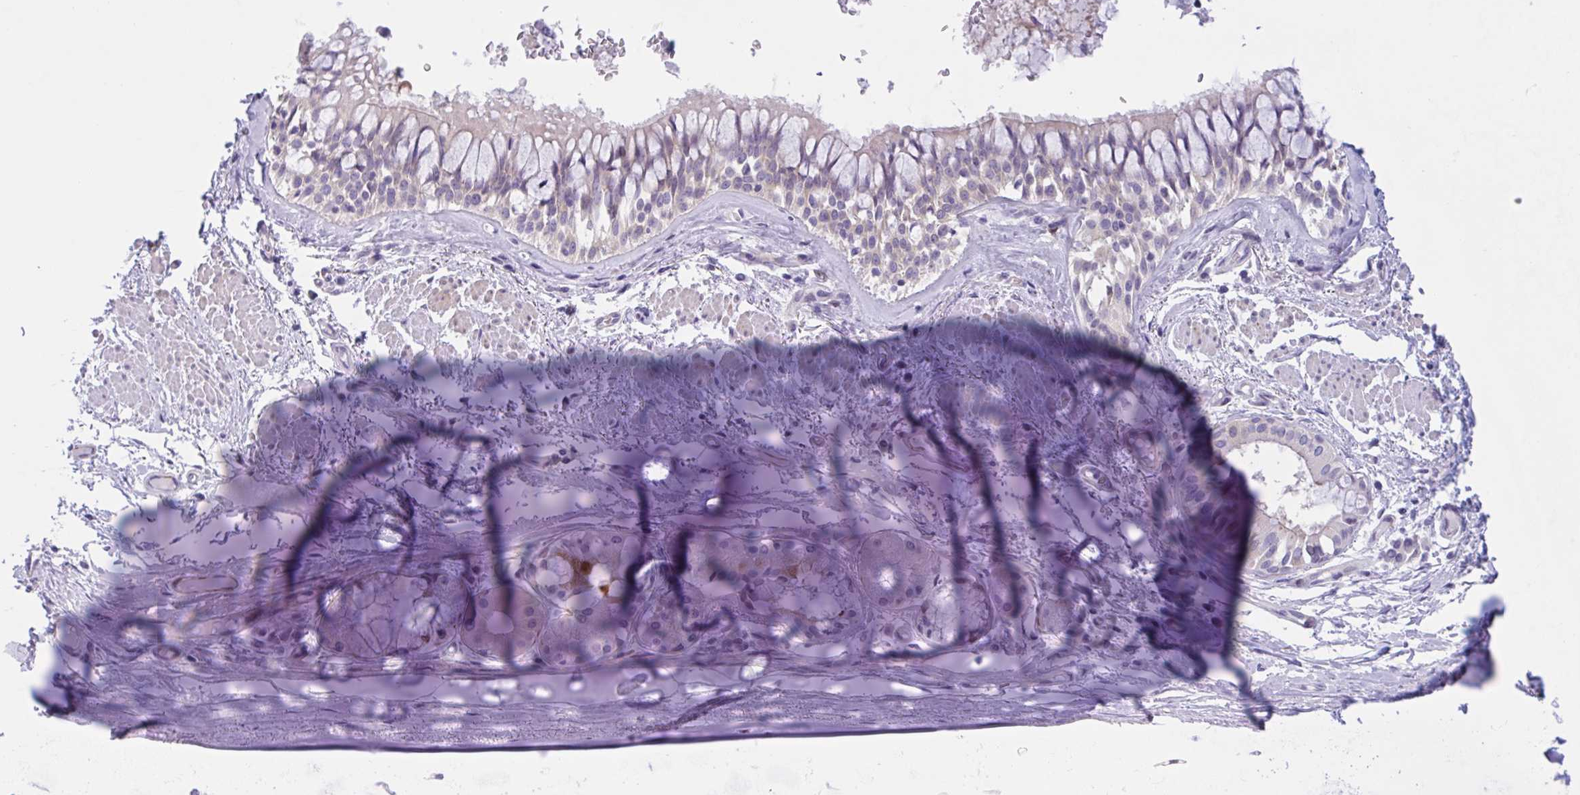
{"staining": {"intensity": "weak", "quantity": "<25%", "location": "cytoplasmic/membranous"}, "tissue": "soft tissue", "cell_type": "Chondrocytes", "image_type": "normal", "snomed": [{"axis": "morphology", "description": "Normal tissue, NOS"}, {"axis": "topography", "description": "Cartilage tissue"}, {"axis": "topography", "description": "Bronchus"}], "caption": "A histopathology image of human soft tissue is negative for staining in chondrocytes. The staining was performed using DAB (3,3'-diaminobenzidine) to visualize the protein expression in brown, while the nuclei were stained in blue with hematoxylin (Magnification: 20x).", "gene": "AHCYL2", "patient": {"sex": "male", "age": 64}}